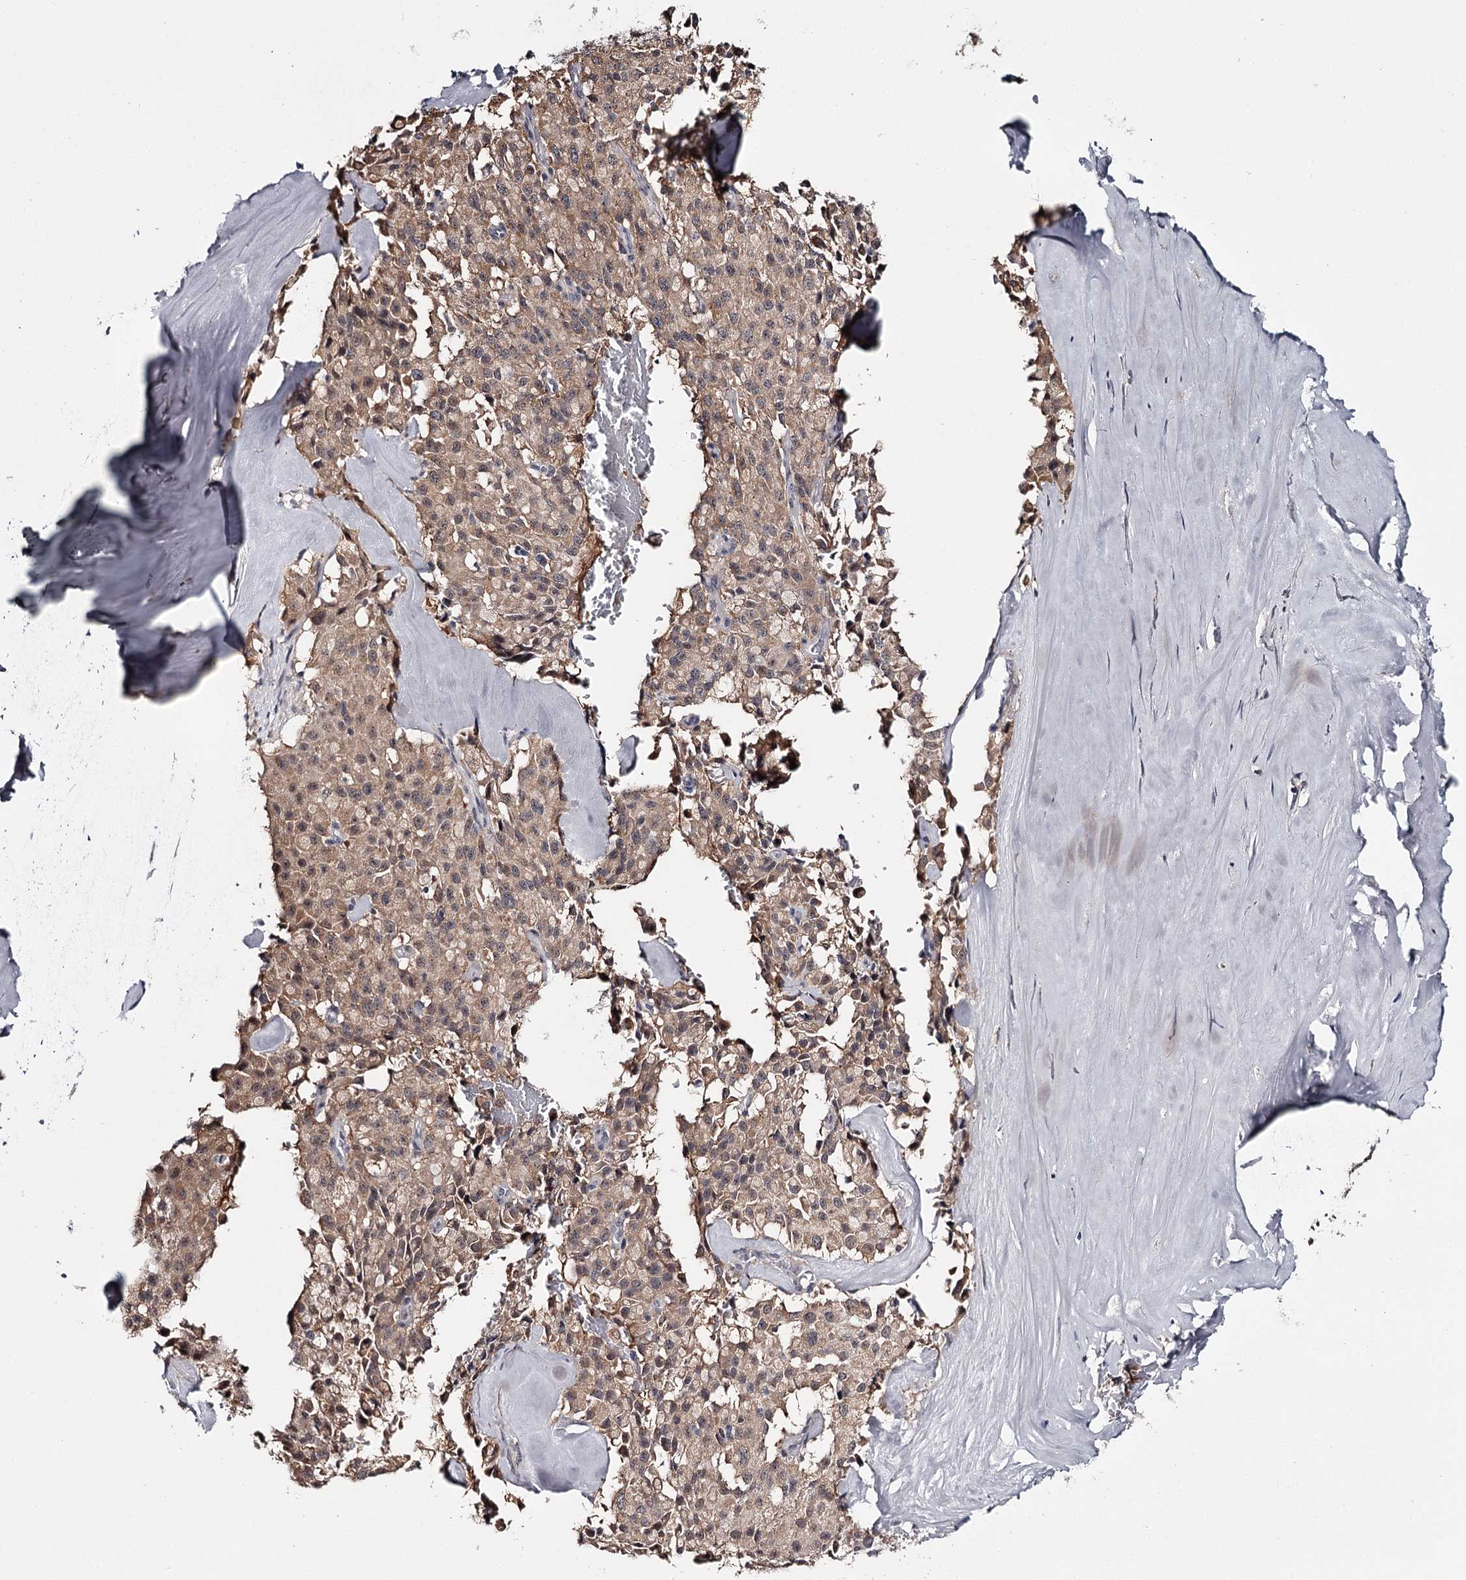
{"staining": {"intensity": "weak", "quantity": ">75%", "location": "cytoplasmic/membranous,nuclear"}, "tissue": "pancreatic cancer", "cell_type": "Tumor cells", "image_type": "cancer", "snomed": [{"axis": "morphology", "description": "Adenocarcinoma, NOS"}, {"axis": "topography", "description": "Pancreas"}], "caption": "Immunohistochemical staining of human pancreatic cancer (adenocarcinoma) reveals low levels of weak cytoplasmic/membranous and nuclear expression in about >75% of tumor cells.", "gene": "GTSF1", "patient": {"sex": "male", "age": 65}}